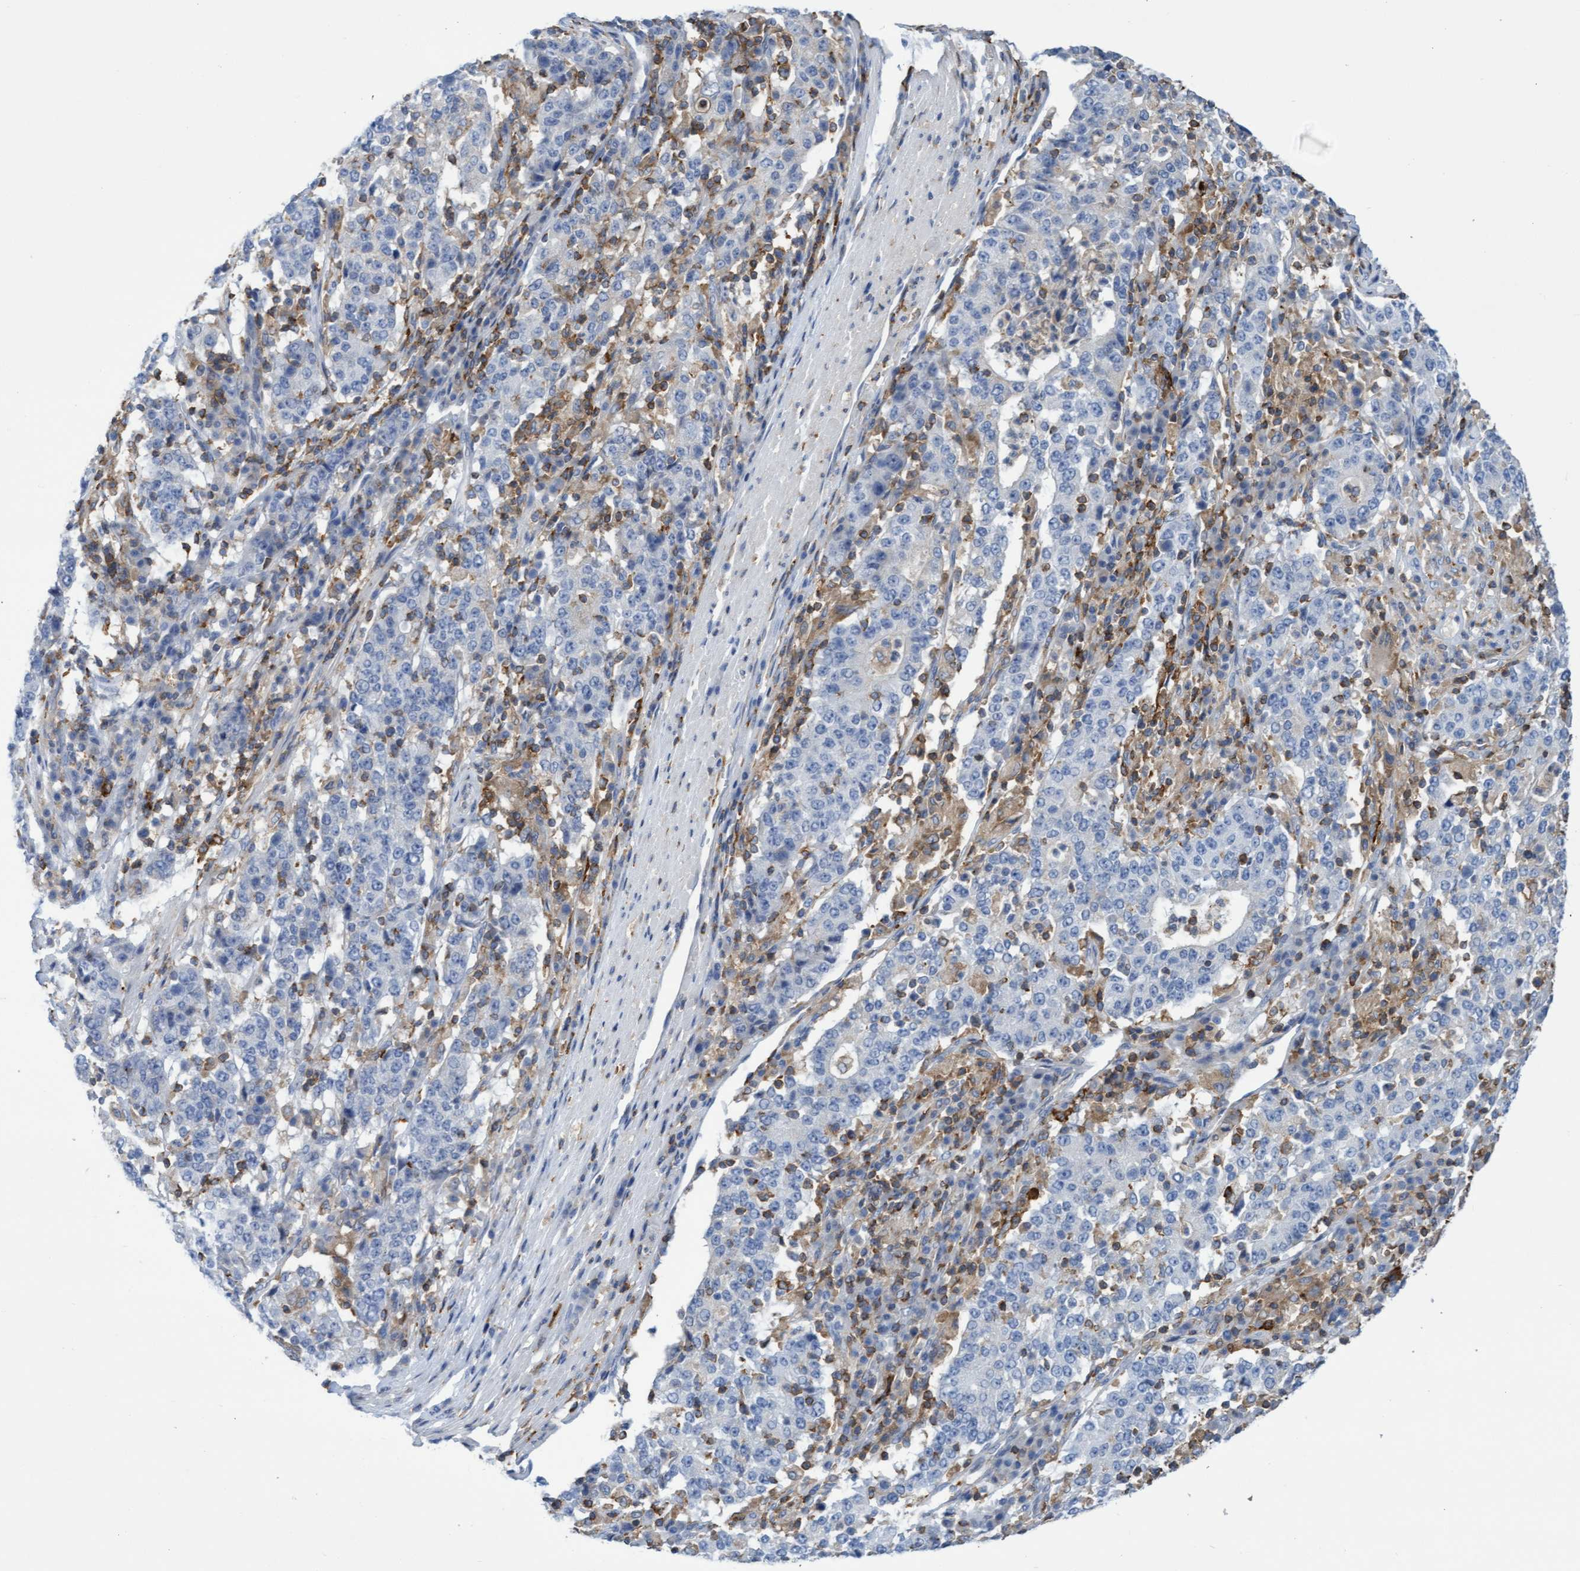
{"staining": {"intensity": "negative", "quantity": "none", "location": "none"}, "tissue": "stomach cancer", "cell_type": "Tumor cells", "image_type": "cancer", "snomed": [{"axis": "morphology", "description": "Adenocarcinoma, NOS"}, {"axis": "topography", "description": "Stomach"}], "caption": "Tumor cells show no significant protein positivity in stomach adenocarcinoma.", "gene": "FNBP1", "patient": {"sex": "male", "age": 59}}